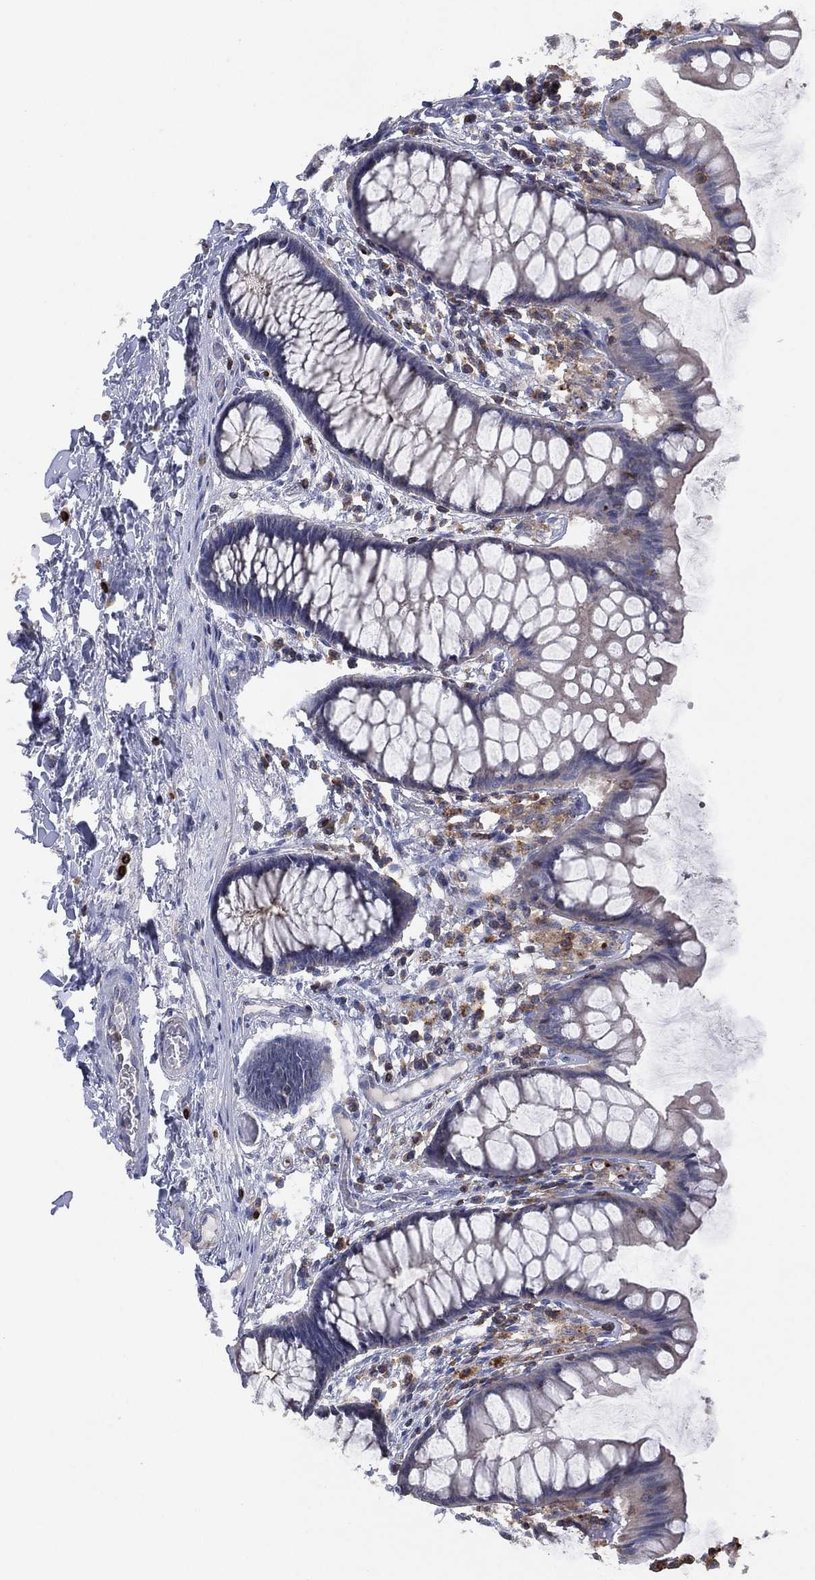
{"staining": {"intensity": "negative", "quantity": "none", "location": "none"}, "tissue": "colon", "cell_type": "Endothelial cells", "image_type": "normal", "snomed": [{"axis": "morphology", "description": "Normal tissue, NOS"}, {"axis": "topography", "description": "Colon"}], "caption": "Colon stained for a protein using immunohistochemistry reveals no positivity endothelial cells.", "gene": "DOCK8", "patient": {"sex": "female", "age": 65}}